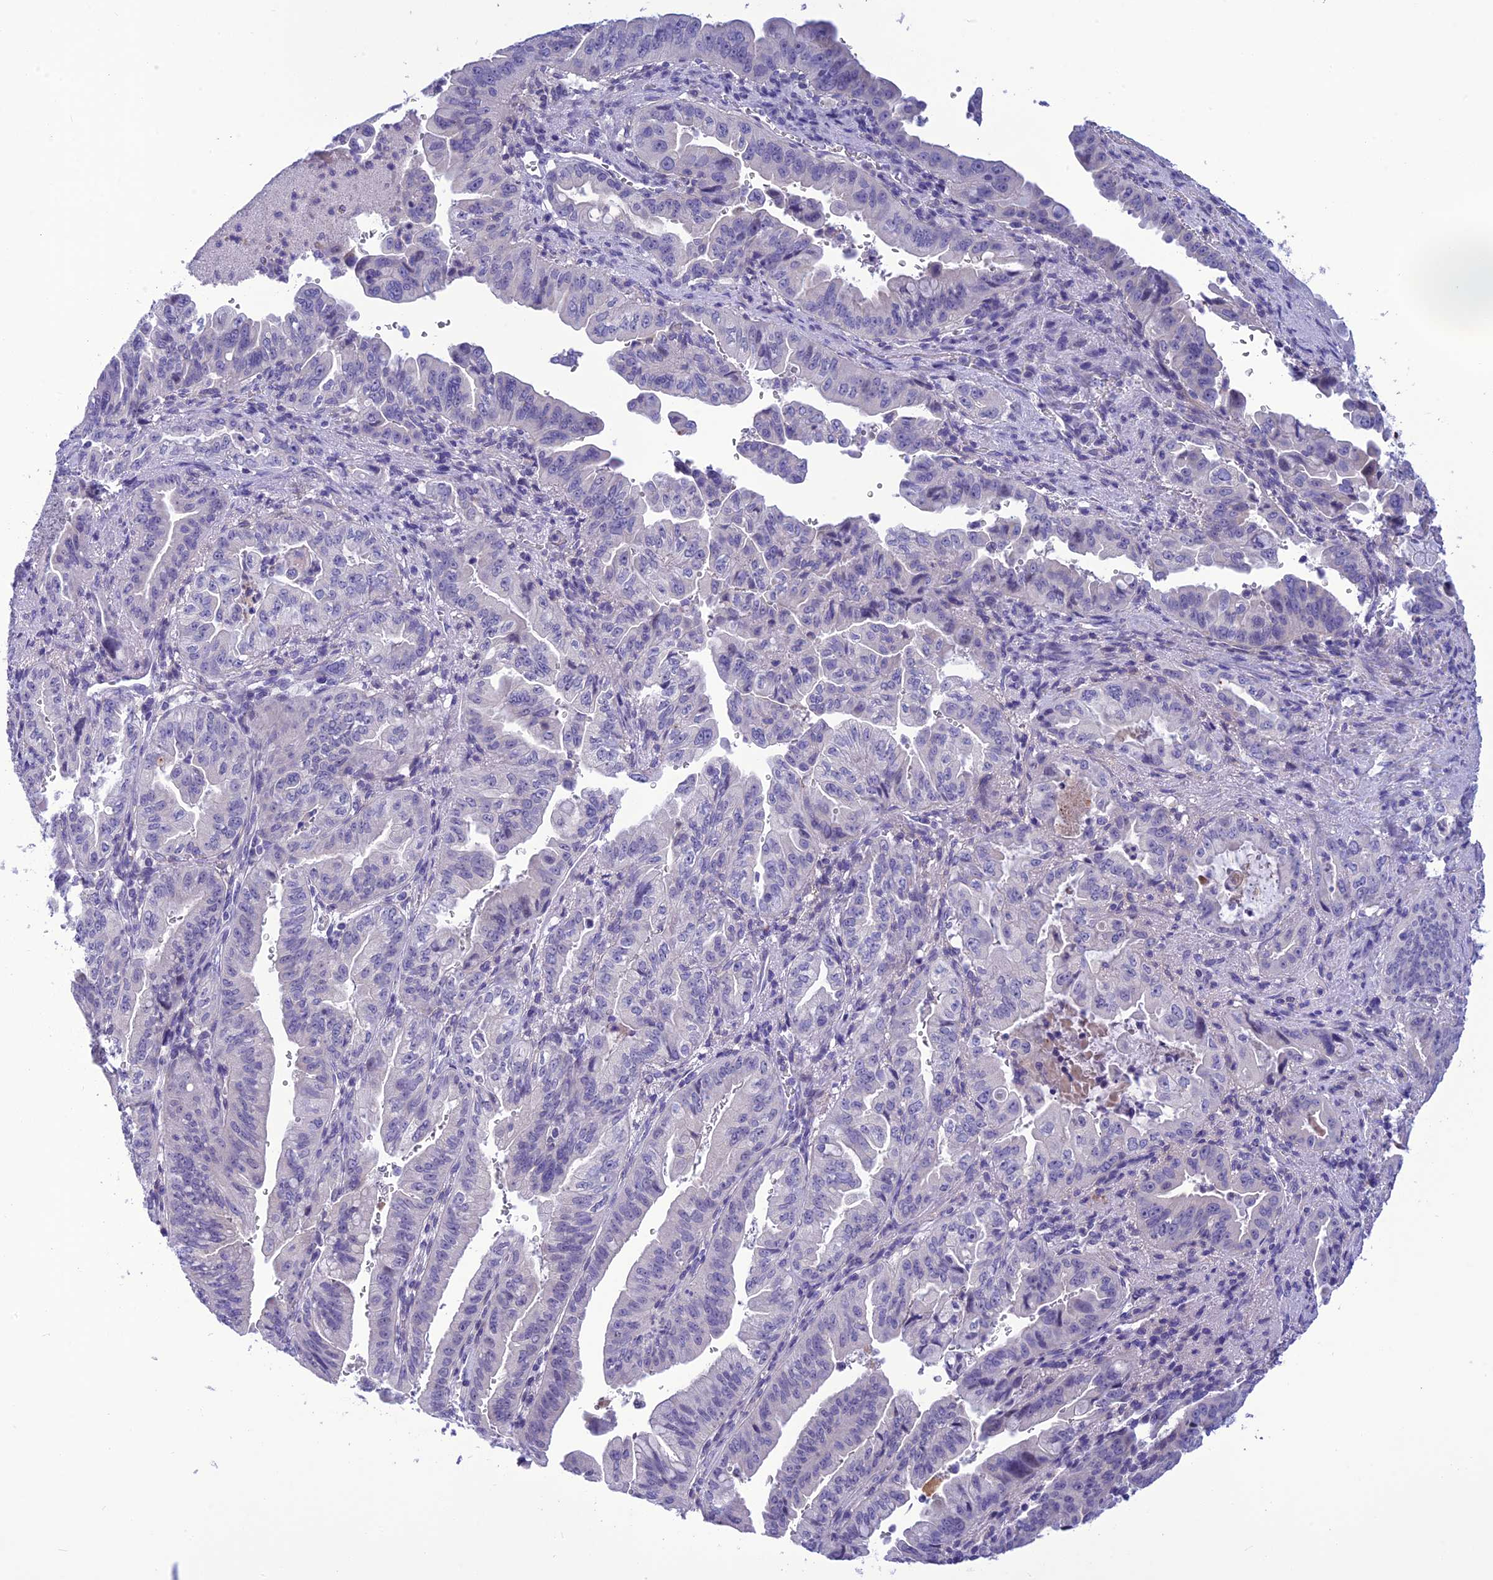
{"staining": {"intensity": "negative", "quantity": "none", "location": "none"}, "tissue": "pancreatic cancer", "cell_type": "Tumor cells", "image_type": "cancer", "snomed": [{"axis": "morphology", "description": "Adenocarcinoma, NOS"}, {"axis": "topography", "description": "Pancreas"}], "caption": "This is a photomicrograph of IHC staining of adenocarcinoma (pancreatic), which shows no expression in tumor cells. Brightfield microscopy of immunohistochemistry (IHC) stained with DAB (3,3'-diaminobenzidine) (brown) and hematoxylin (blue), captured at high magnification.", "gene": "BBS2", "patient": {"sex": "male", "age": 70}}